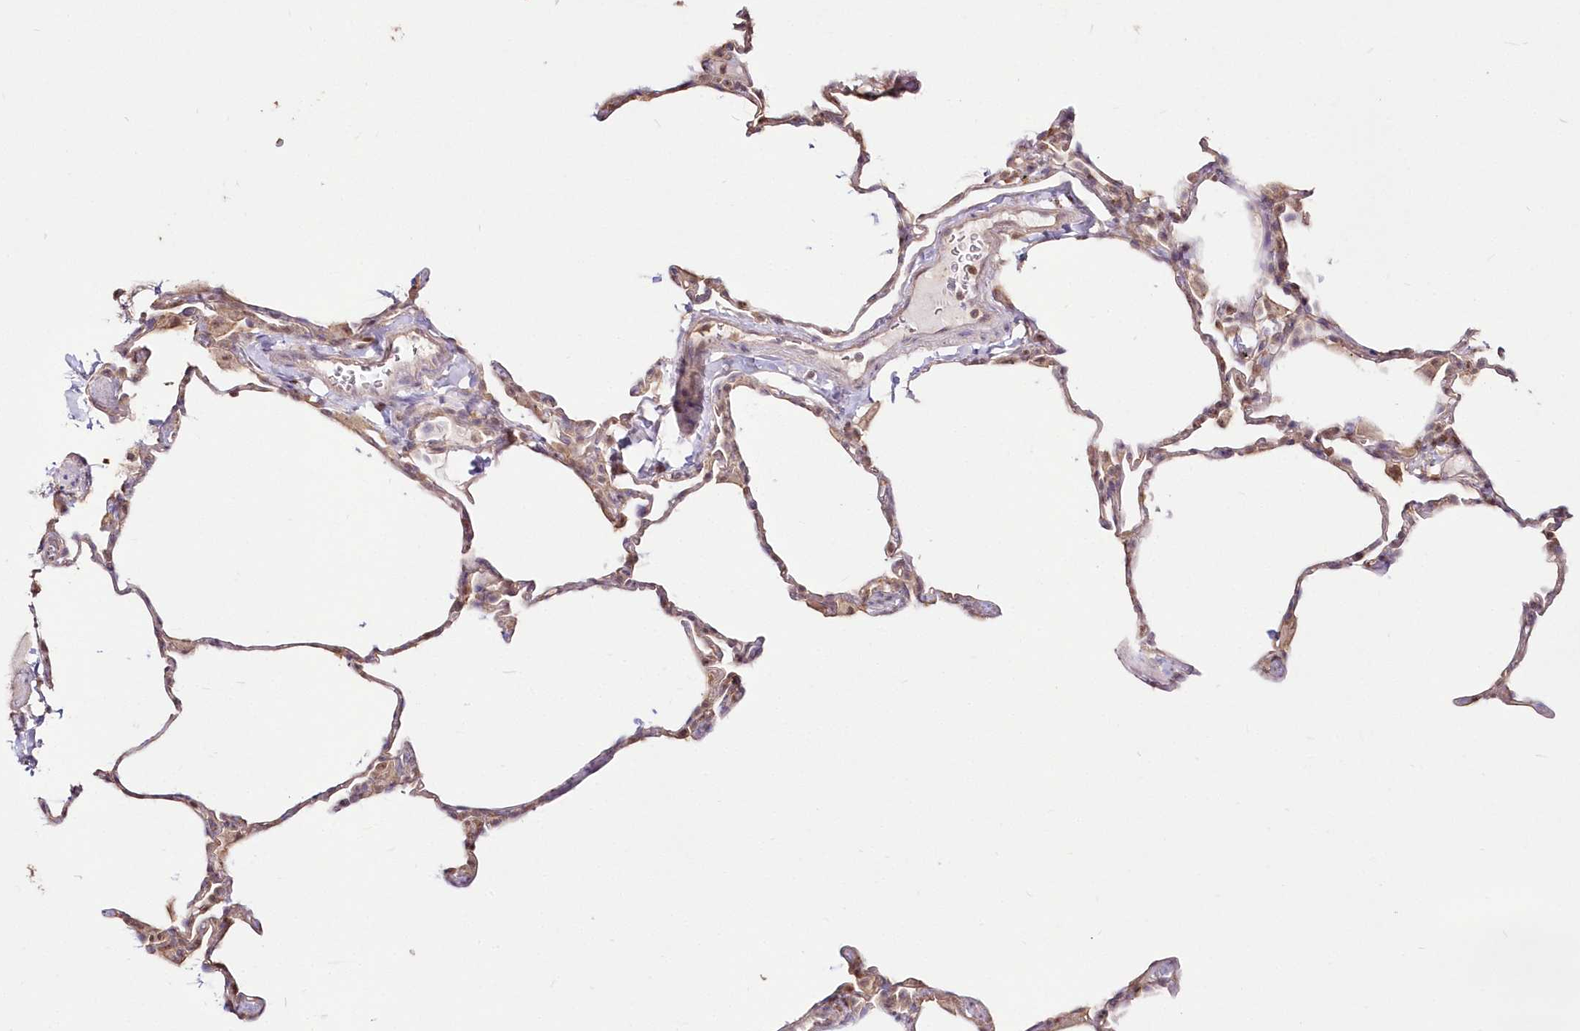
{"staining": {"intensity": "weak", "quantity": "<25%", "location": "cytoplasmic/membranous"}, "tissue": "lung", "cell_type": "Alveolar cells", "image_type": "normal", "snomed": [{"axis": "morphology", "description": "Normal tissue, NOS"}, {"axis": "topography", "description": "Lung"}], "caption": "This is an IHC photomicrograph of benign lung. There is no positivity in alveolar cells.", "gene": "STK17B", "patient": {"sex": "male", "age": 20}}